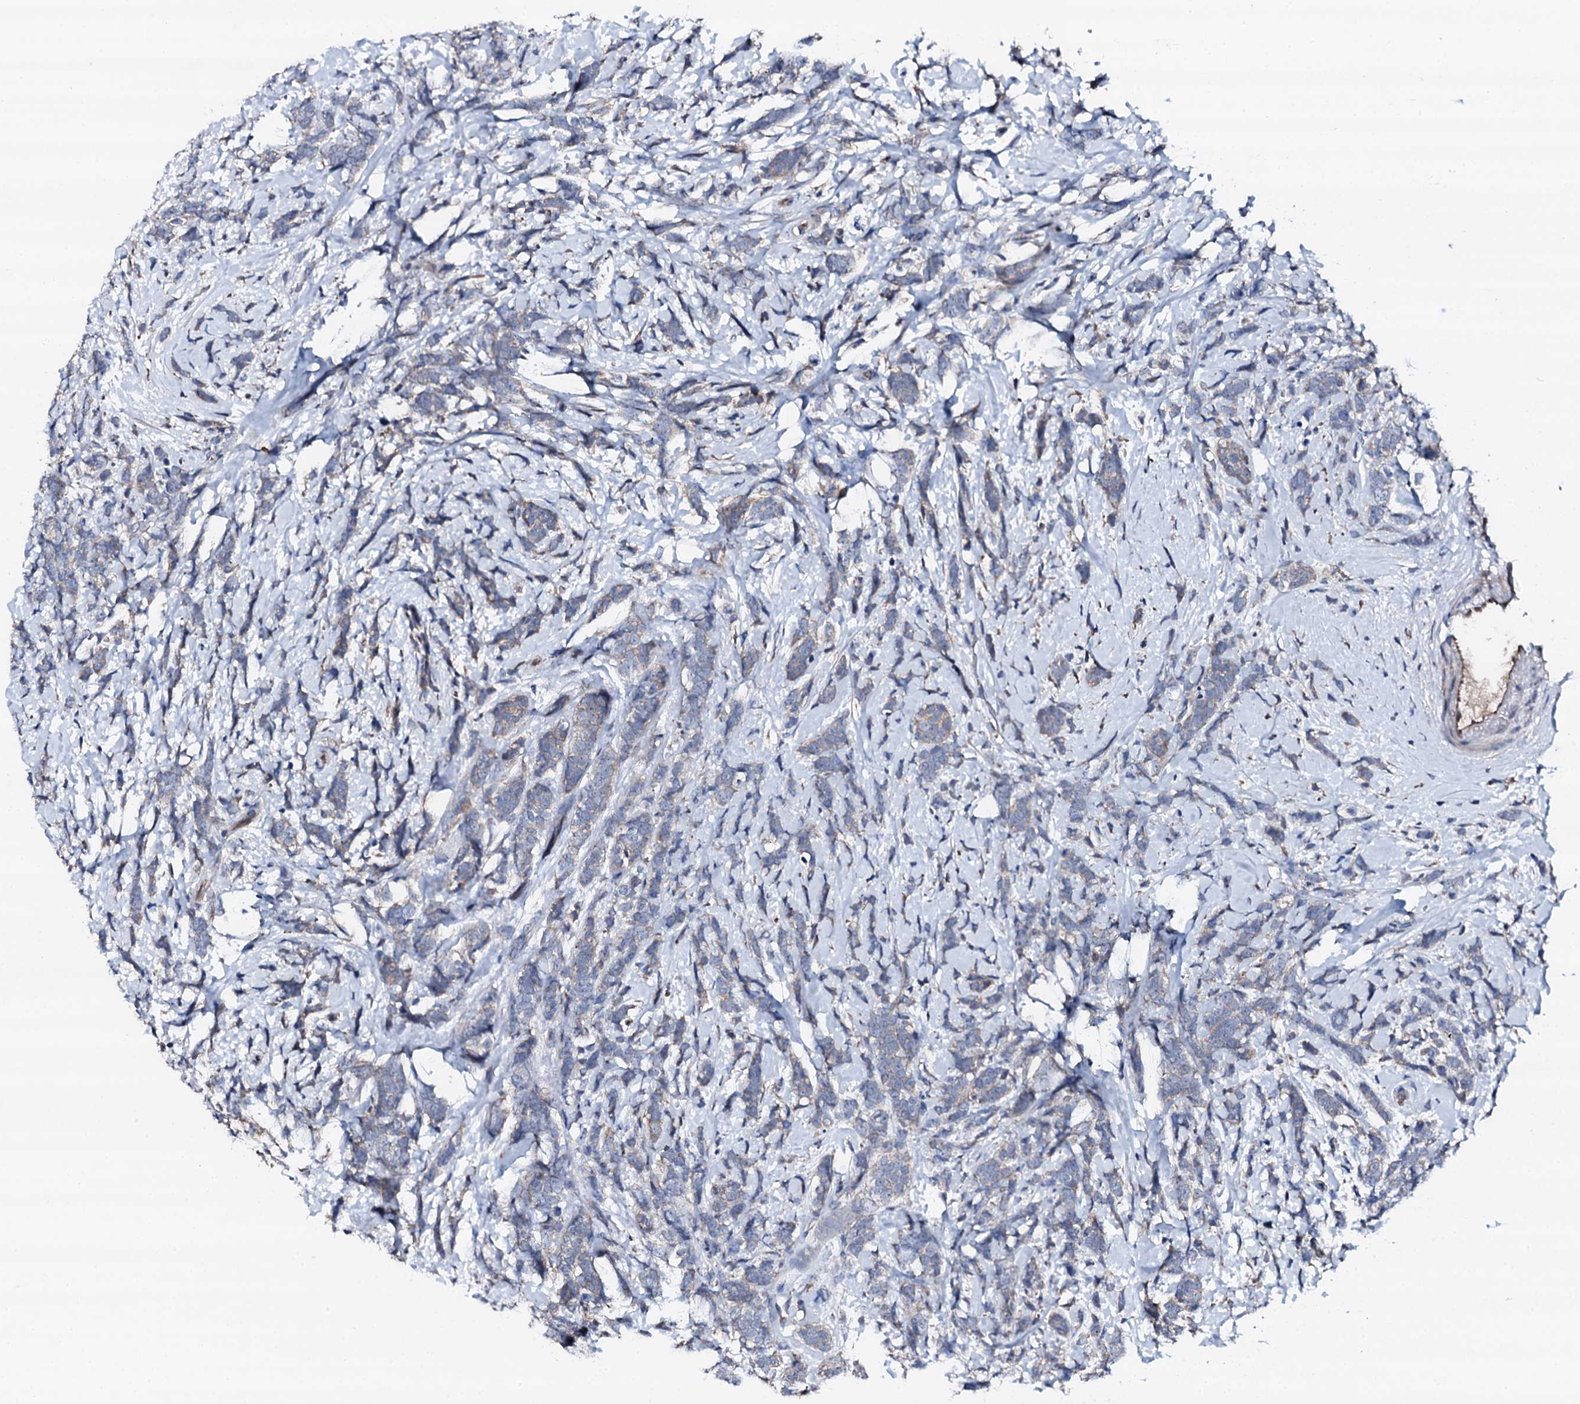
{"staining": {"intensity": "weak", "quantity": "<25%", "location": "cytoplasmic/membranous"}, "tissue": "breast cancer", "cell_type": "Tumor cells", "image_type": "cancer", "snomed": [{"axis": "morphology", "description": "Lobular carcinoma"}, {"axis": "topography", "description": "Breast"}], "caption": "A high-resolution micrograph shows immunohistochemistry (IHC) staining of breast cancer (lobular carcinoma), which demonstrates no significant positivity in tumor cells.", "gene": "TRAFD1", "patient": {"sex": "female", "age": 58}}